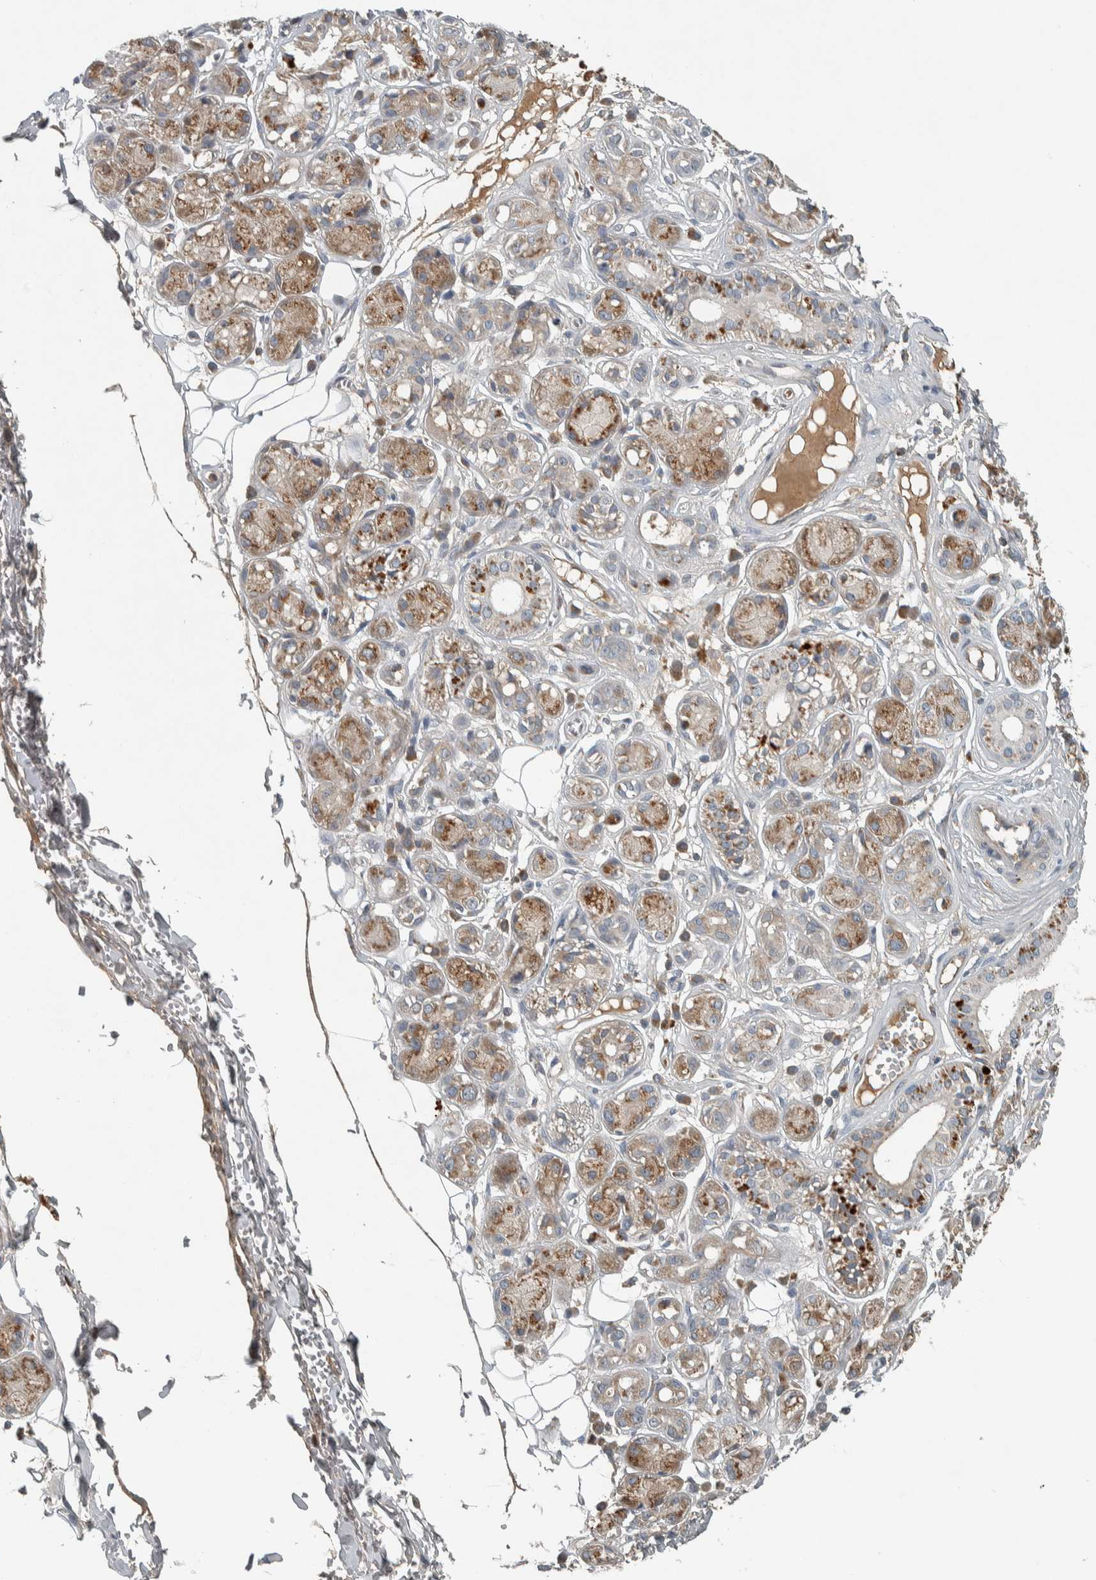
{"staining": {"intensity": "negative", "quantity": "none", "location": "none"}, "tissue": "adipose tissue", "cell_type": "Adipocytes", "image_type": "normal", "snomed": [{"axis": "morphology", "description": "Normal tissue, NOS"}, {"axis": "morphology", "description": "Inflammation, NOS"}, {"axis": "topography", "description": "Salivary gland"}, {"axis": "topography", "description": "Peripheral nerve tissue"}], "caption": "Immunohistochemistry image of normal adipose tissue: human adipose tissue stained with DAB demonstrates no significant protein positivity in adipocytes. (Stains: DAB immunohistochemistry with hematoxylin counter stain, Microscopy: brightfield microscopy at high magnification).", "gene": "CLCN2", "patient": {"sex": "female", "age": 75}}